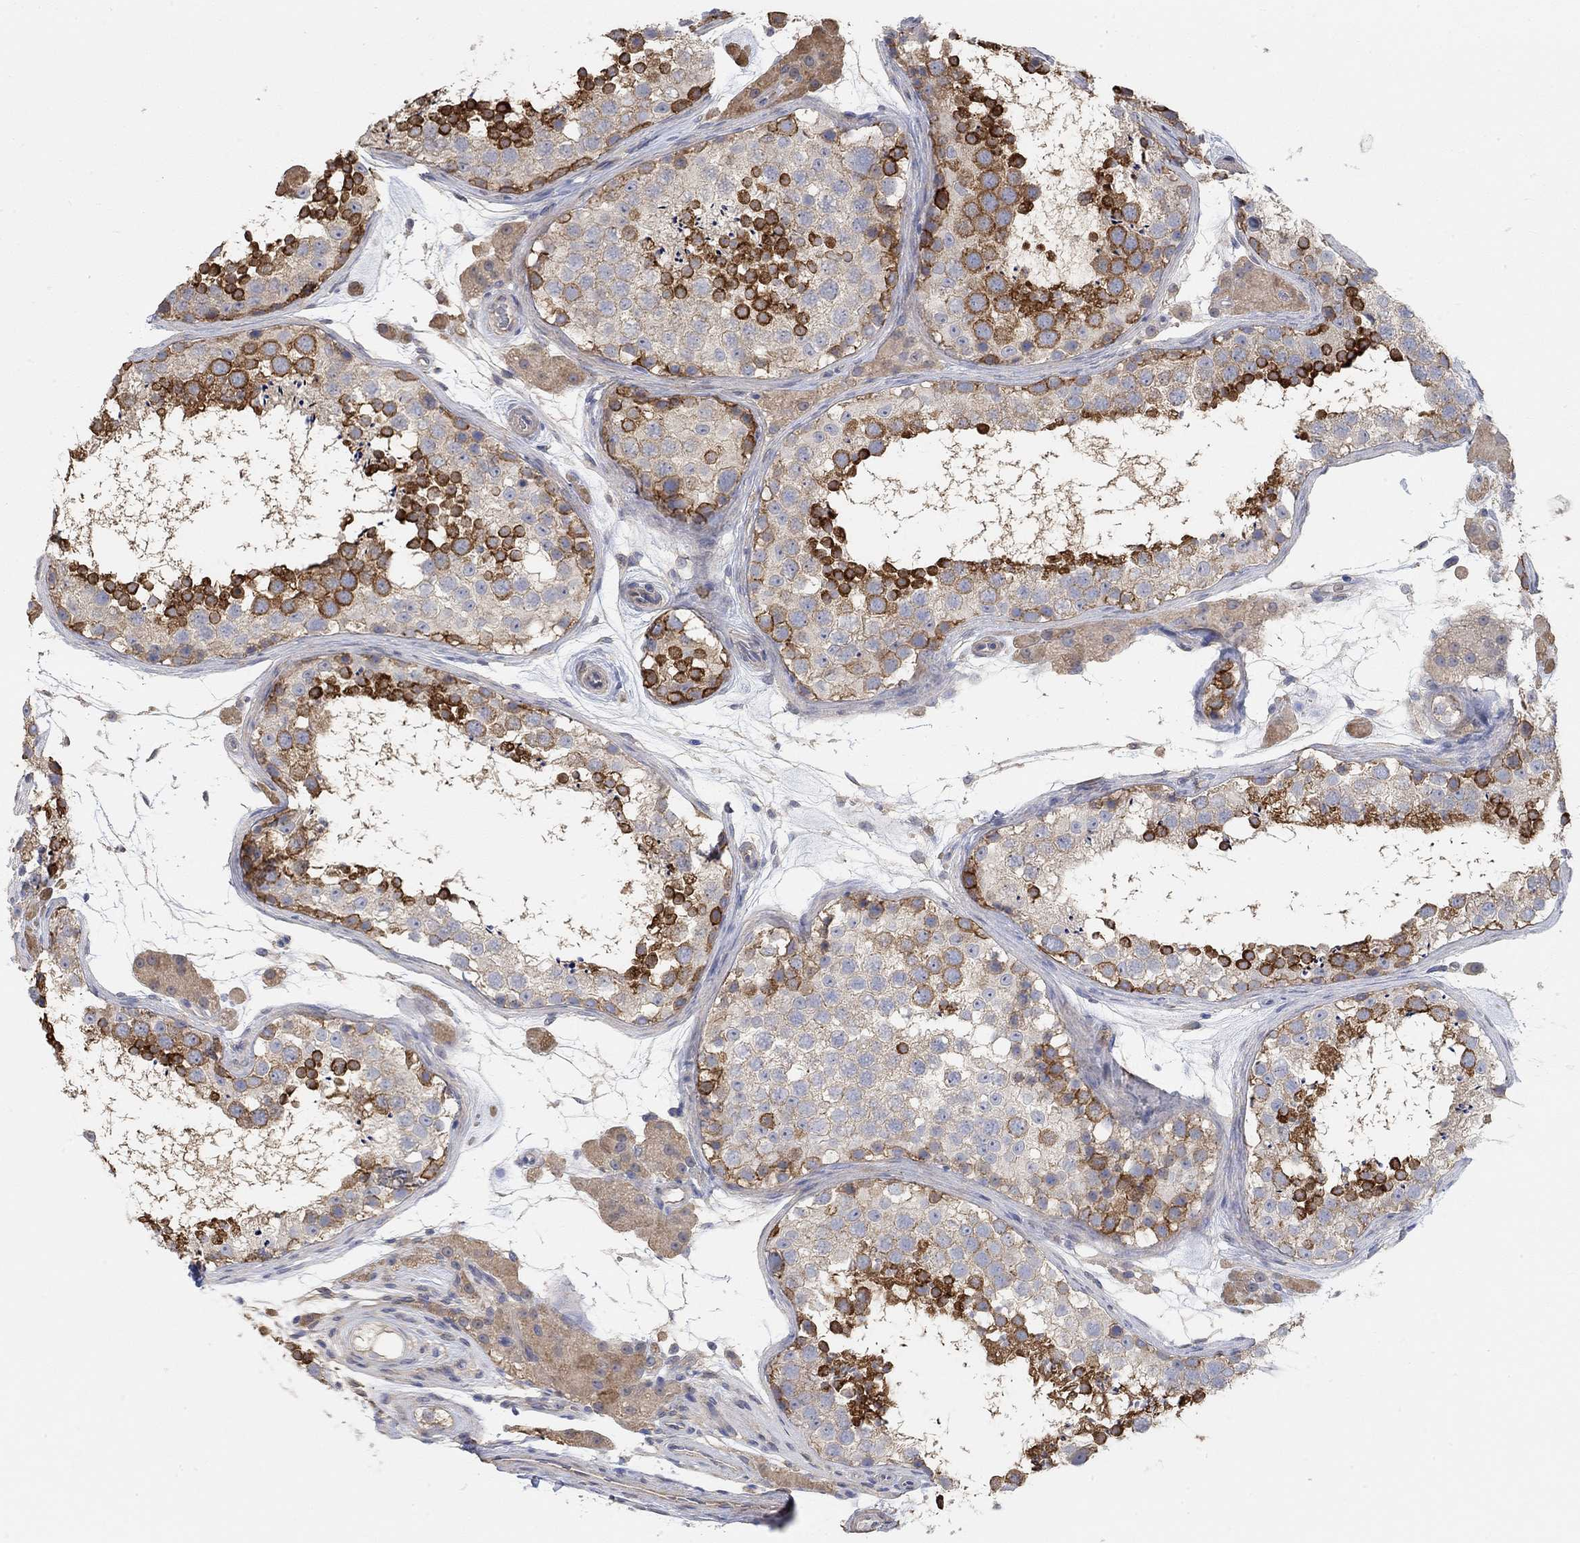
{"staining": {"intensity": "strong", "quantity": "25%-75%", "location": "cytoplasmic/membranous"}, "tissue": "testis", "cell_type": "Cells in seminiferous ducts", "image_type": "normal", "snomed": [{"axis": "morphology", "description": "Normal tissue, NOS"}, {"axis": "topography", "description": "Testis"}], "caption": "This is a photomicrograph of immunohistochemistry staining of benign testis, which shows strong staining in the cytoplasmic/membranous of cells in seminiferous ducts.", "gene": "SYT16", "patient": {"sex": "male", "age": 41}}